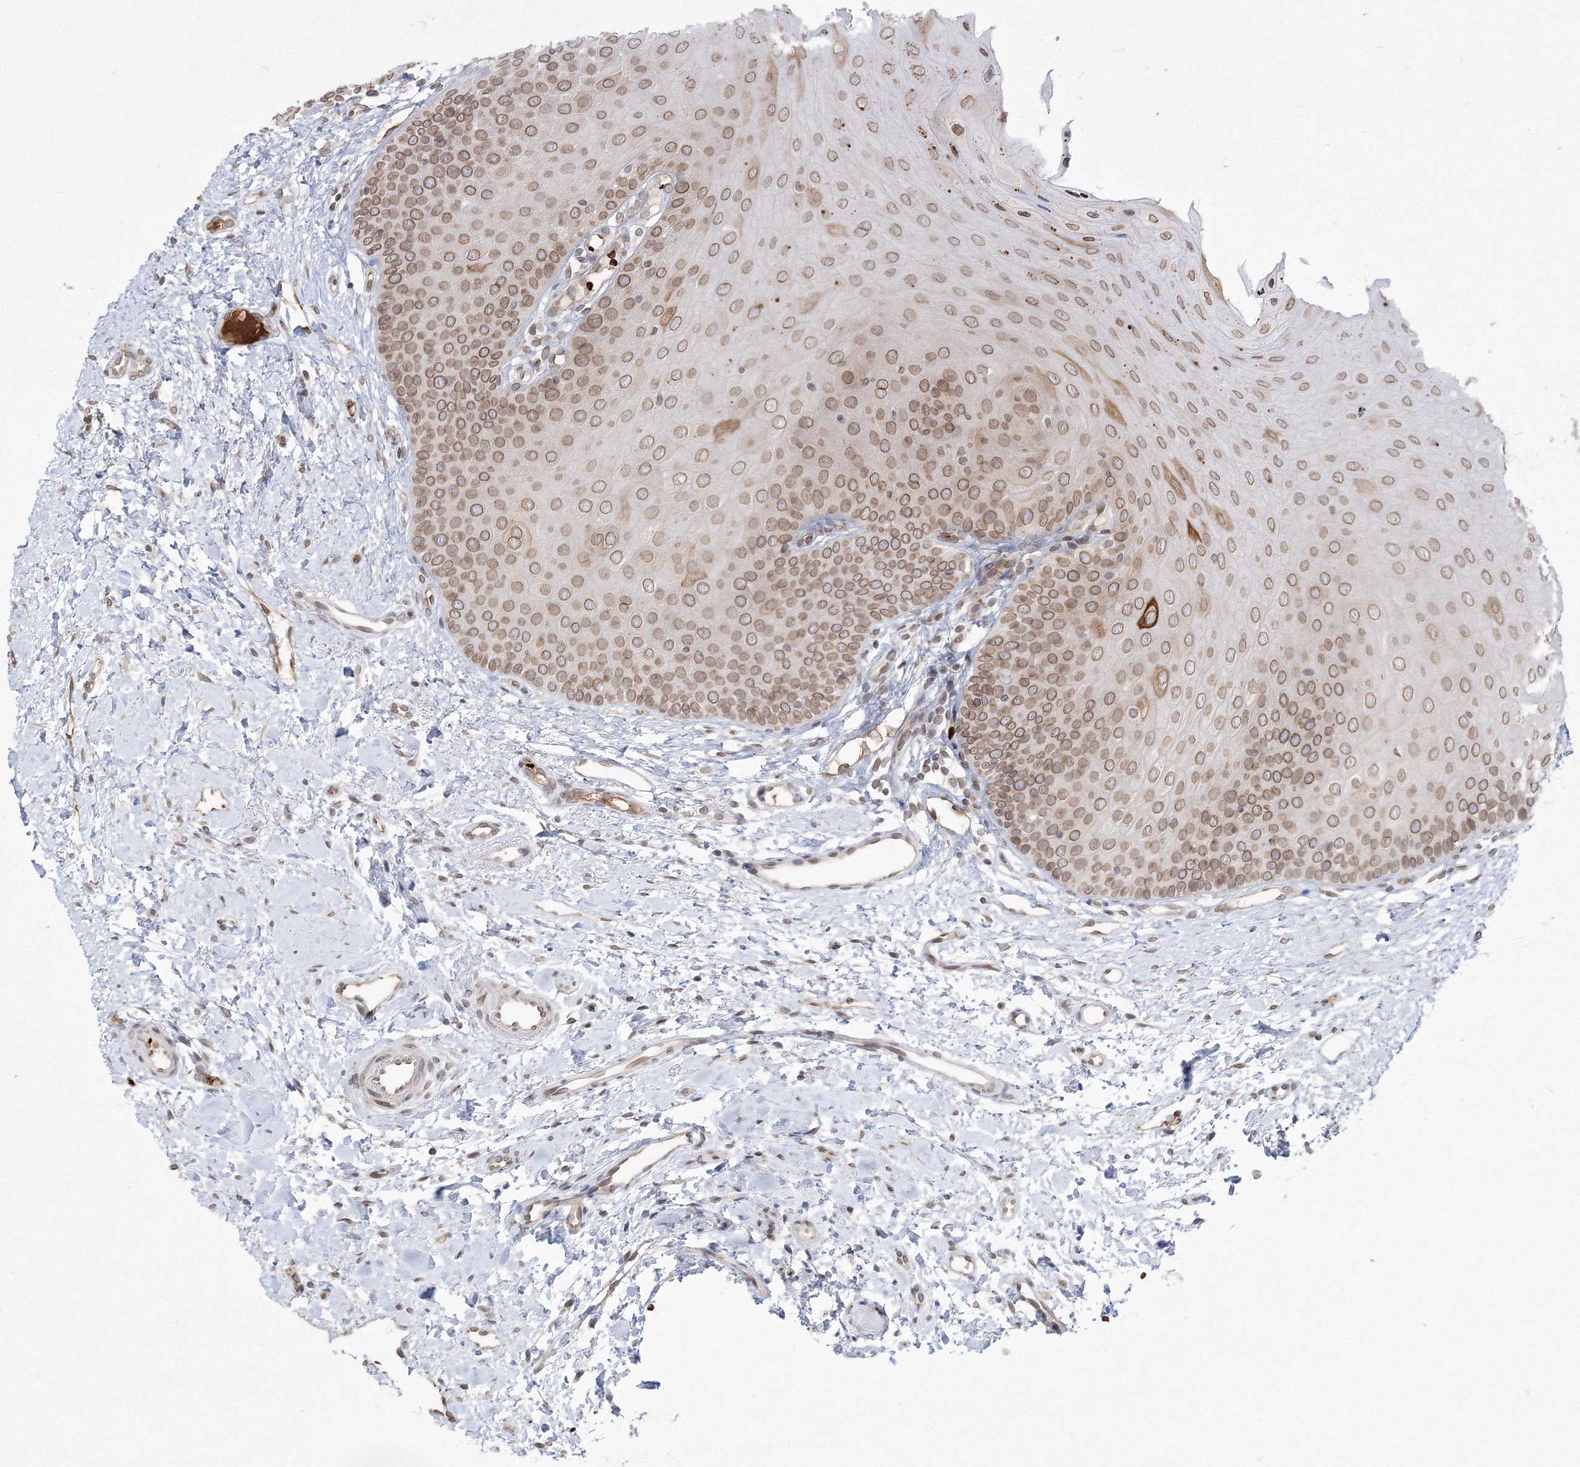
{"staining": {"intensity": "moderate", "quantity": ">75%", "location": "cytoplasmic/membranous,nuclear"}, "tissue": "oral mucosa", "cell_type": "Squamous epithelial cells", "image_type": "normal", "snomed": [{"axis": "morphology", "description": "Normal tissue, NOS"}, {"axis": "topography", "description": "Oral tissue"}], "caption": "Immunohistochemical staining of normal human oral mucosa shows medium levels of moderate cytoplasmic/membranous,nuclear staining in approximately >75% of squamous epithelial cells. (DAB (3,3'-diaminobenzidine) IHC, brown staining for protein, blue staining for nuclei).", "gene": "DNAJB2", "patient": {"sex": "female", "age": 68}}